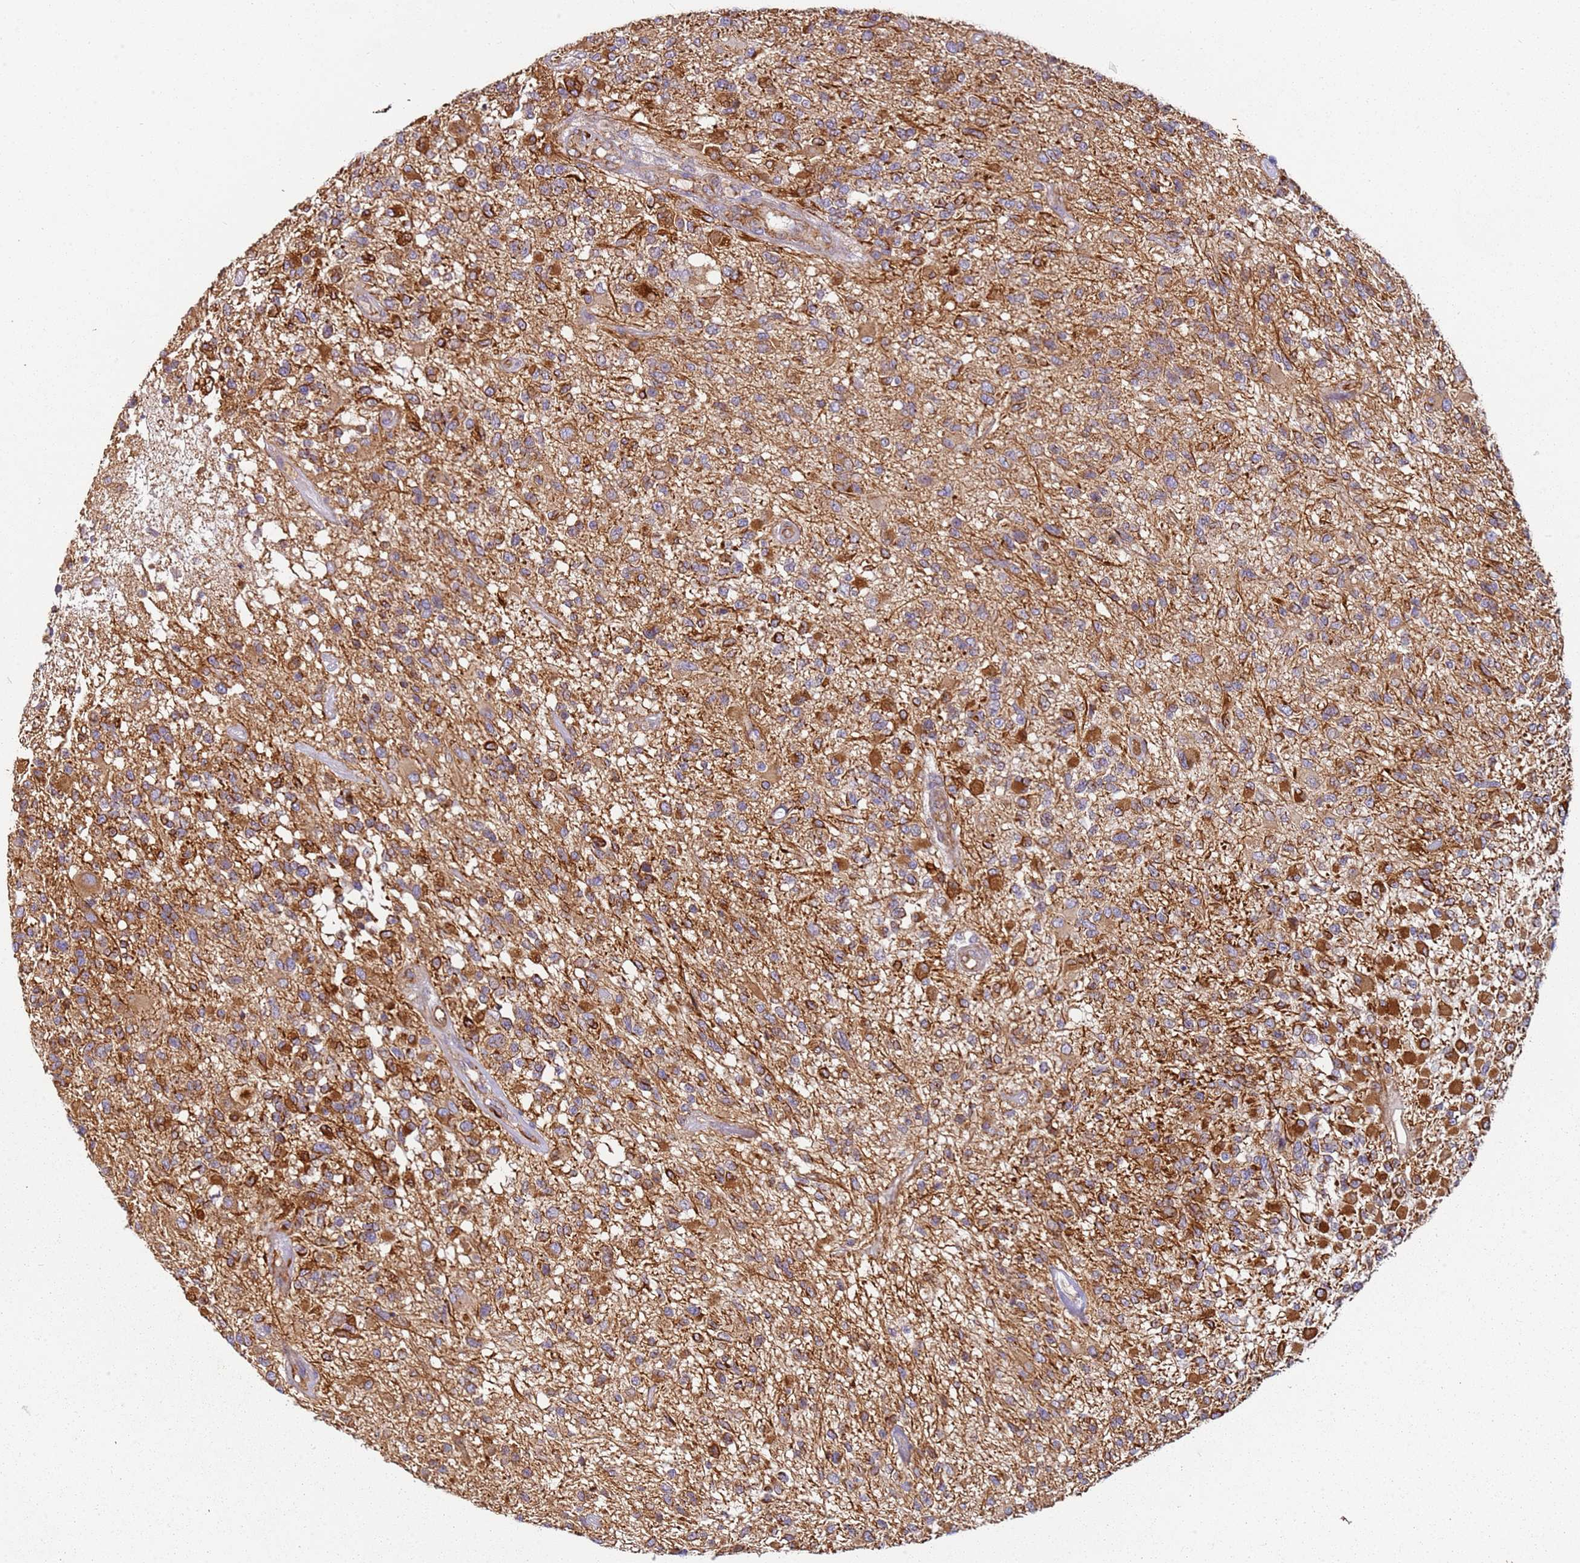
{"staining": {"intensity": "strong", "quantity": "25%-75%", "location": "cytoplasmic/membranous"}, "tissue": "glioma", "cell_type": "Tumor cells", "image_type": "cancer", "snomed": [{"axis": "morphology", "description": "Glioma, malignant, High grade"}, {"axis": "morphology", "description": "Glioblastoma, NOS"}, {"axis": "topography", "description": "Brain"}], "caption": "A high-resolution image shows immunohistochemistry staining of malignant glioma (high-grade), which reveals strong cytoplasmic/membranous staining in about 25%-75% of tumor cells.", "gene": "ALS2", "patient": {"sex": "male", "age": 60}}